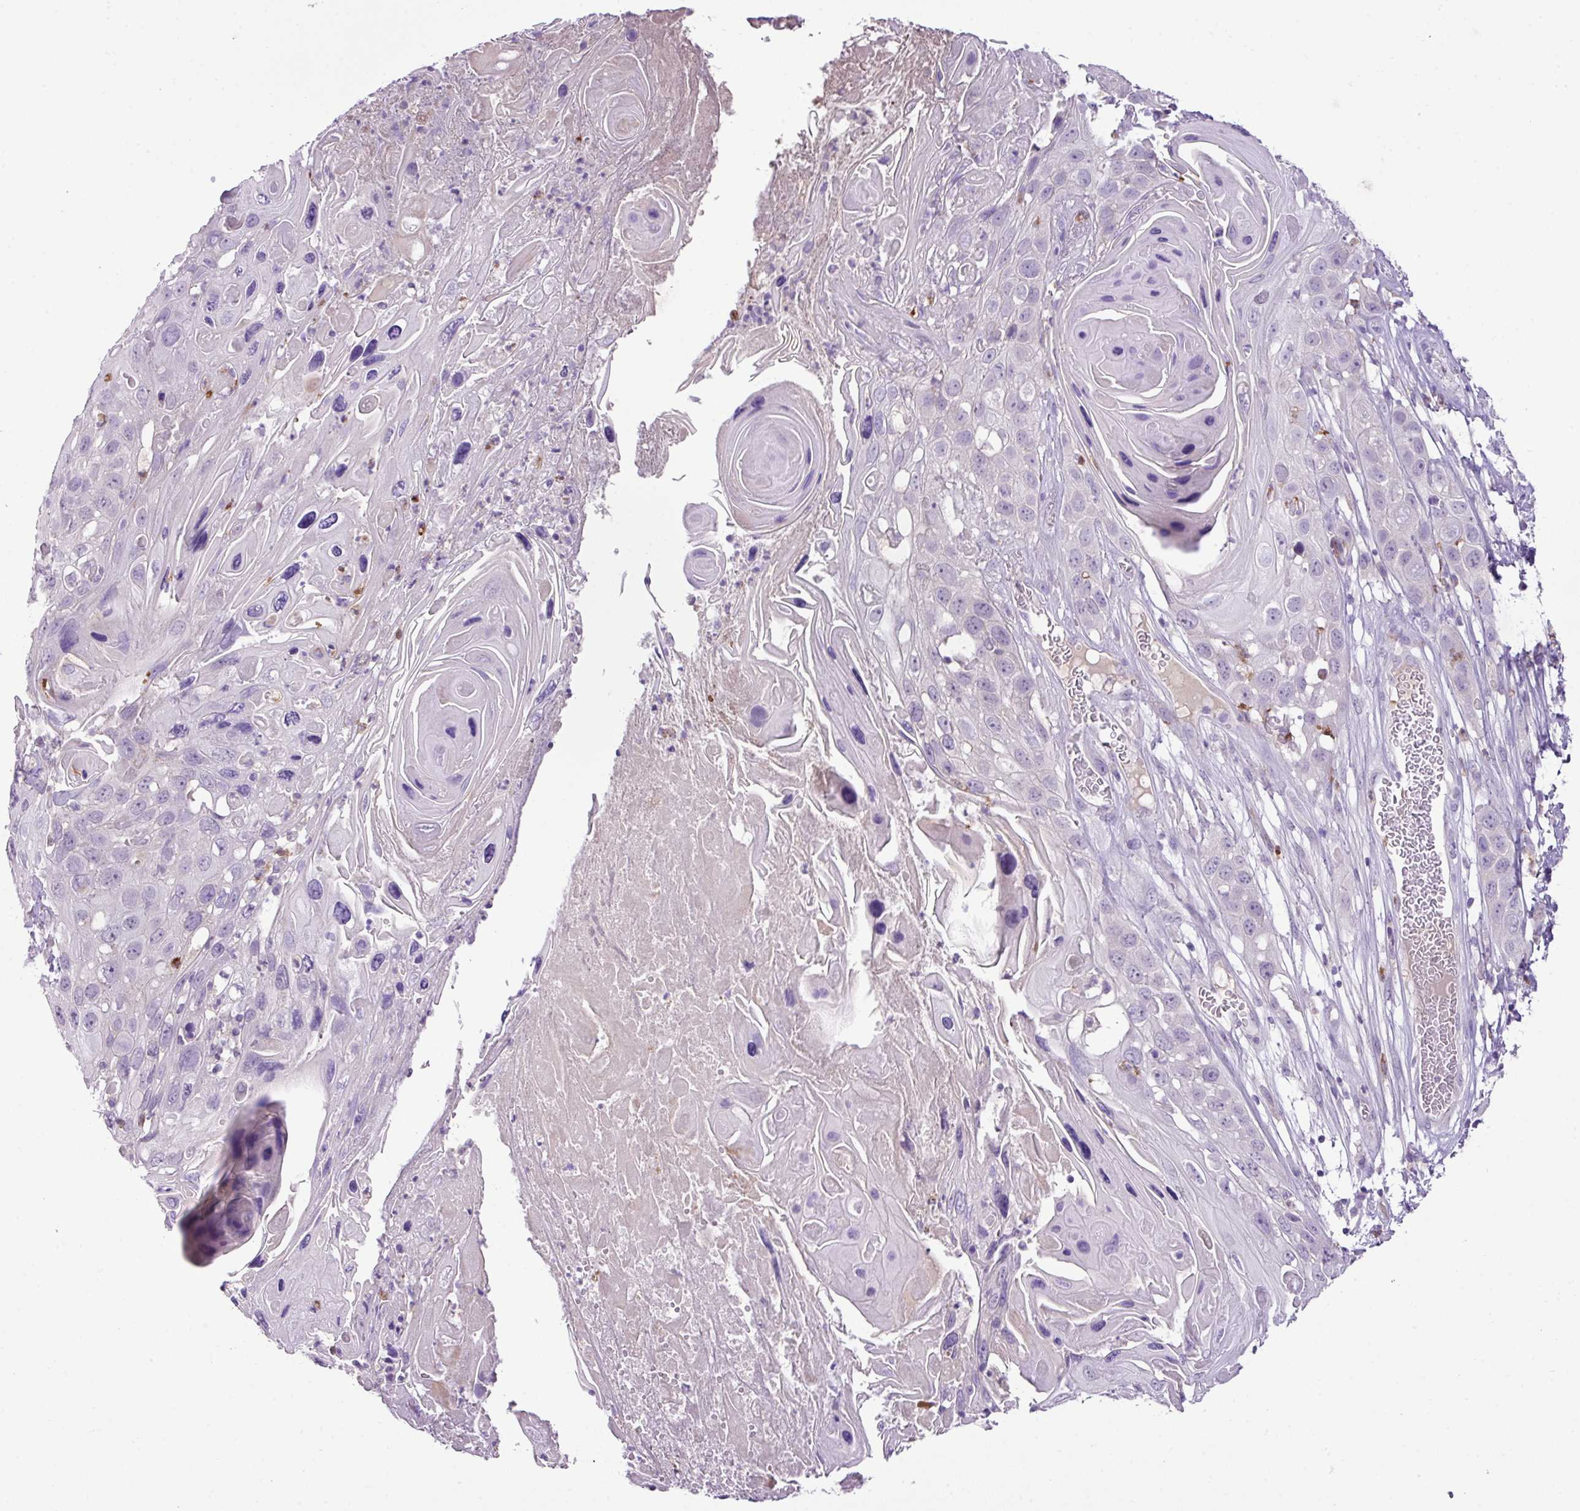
{"staining": {"intensity": "negative", "quantity": "none", "location": "none"}, "tissue": "skin cancer", "cell_type": "Tumor cells", "image_type": "cancer", "snomed": [{"axis": "morphology", "description": "Squamous cell carcinoma, NOS"}, {"axis": "topography", "description": "Skin"}], "caption": "An image of human squamous cell carcinoma (skin) is negative for staining in tumor cells. (Immunohistochemistry, brightfield microscopy, high magnification).", "gene": "HTR3E", "patient": {"sex": "male", "age": 55}}